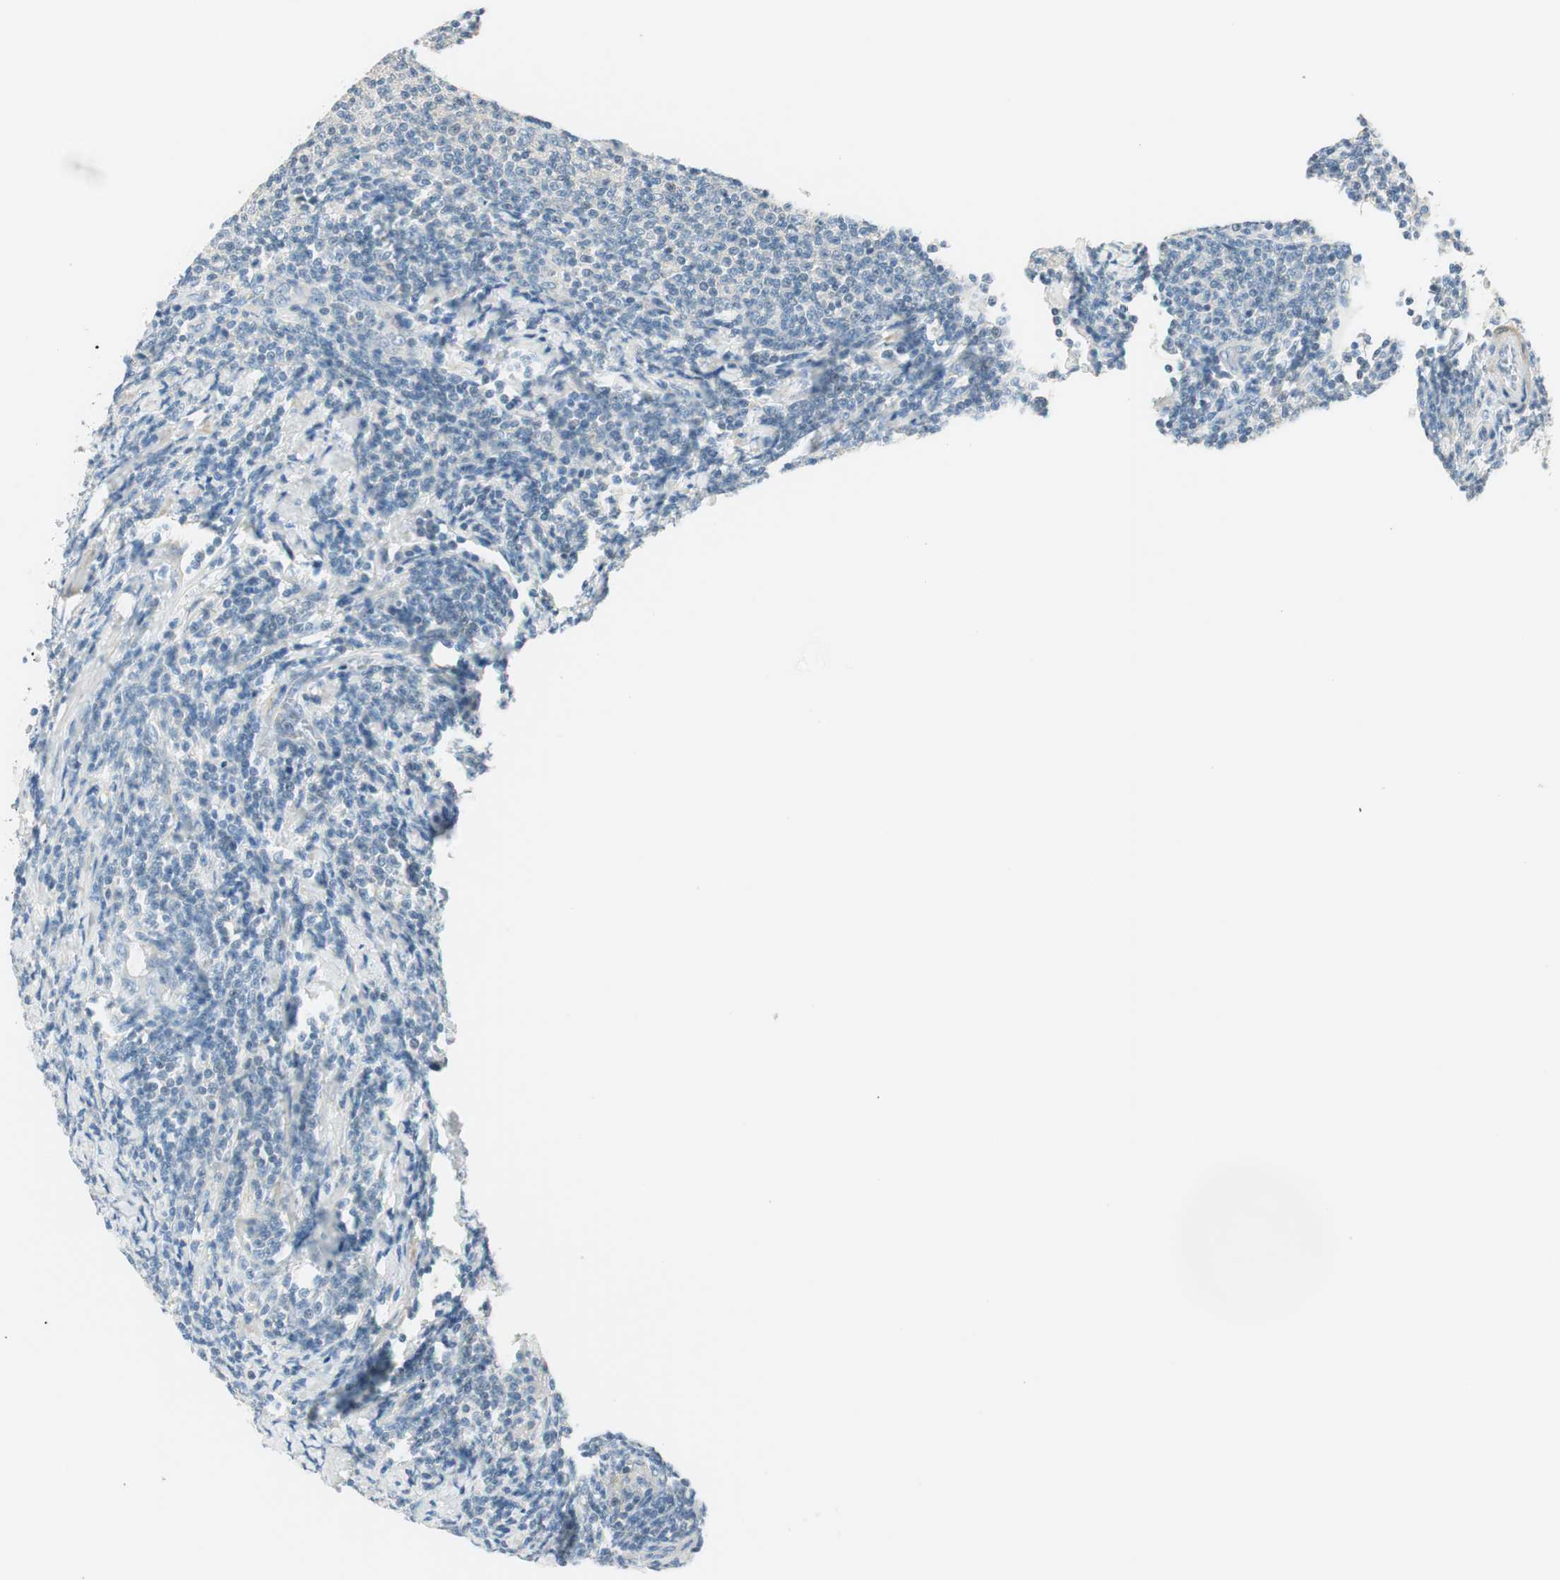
{"staining": {"intensity": "negative", "quantity": "none", "location": "none"}, "tissue": "lymphoma", "cell_type": "Tumor cells", "image_type": "cancer", "snomed": [{"axis": "morphology", "description": "Malignant lymphoma, non-Hodgkin's type, Low grade"}, {"axis": "topography", "description": "Lymph node"}], "caption": "Immunohistochemistry (IHC) of malignant lymphoma, non-Hodgkin's type (low-grade) exhibits no expression in tumor cells.", "gene": "TACR3", "patient": {"sex": "male", "age": 66}}